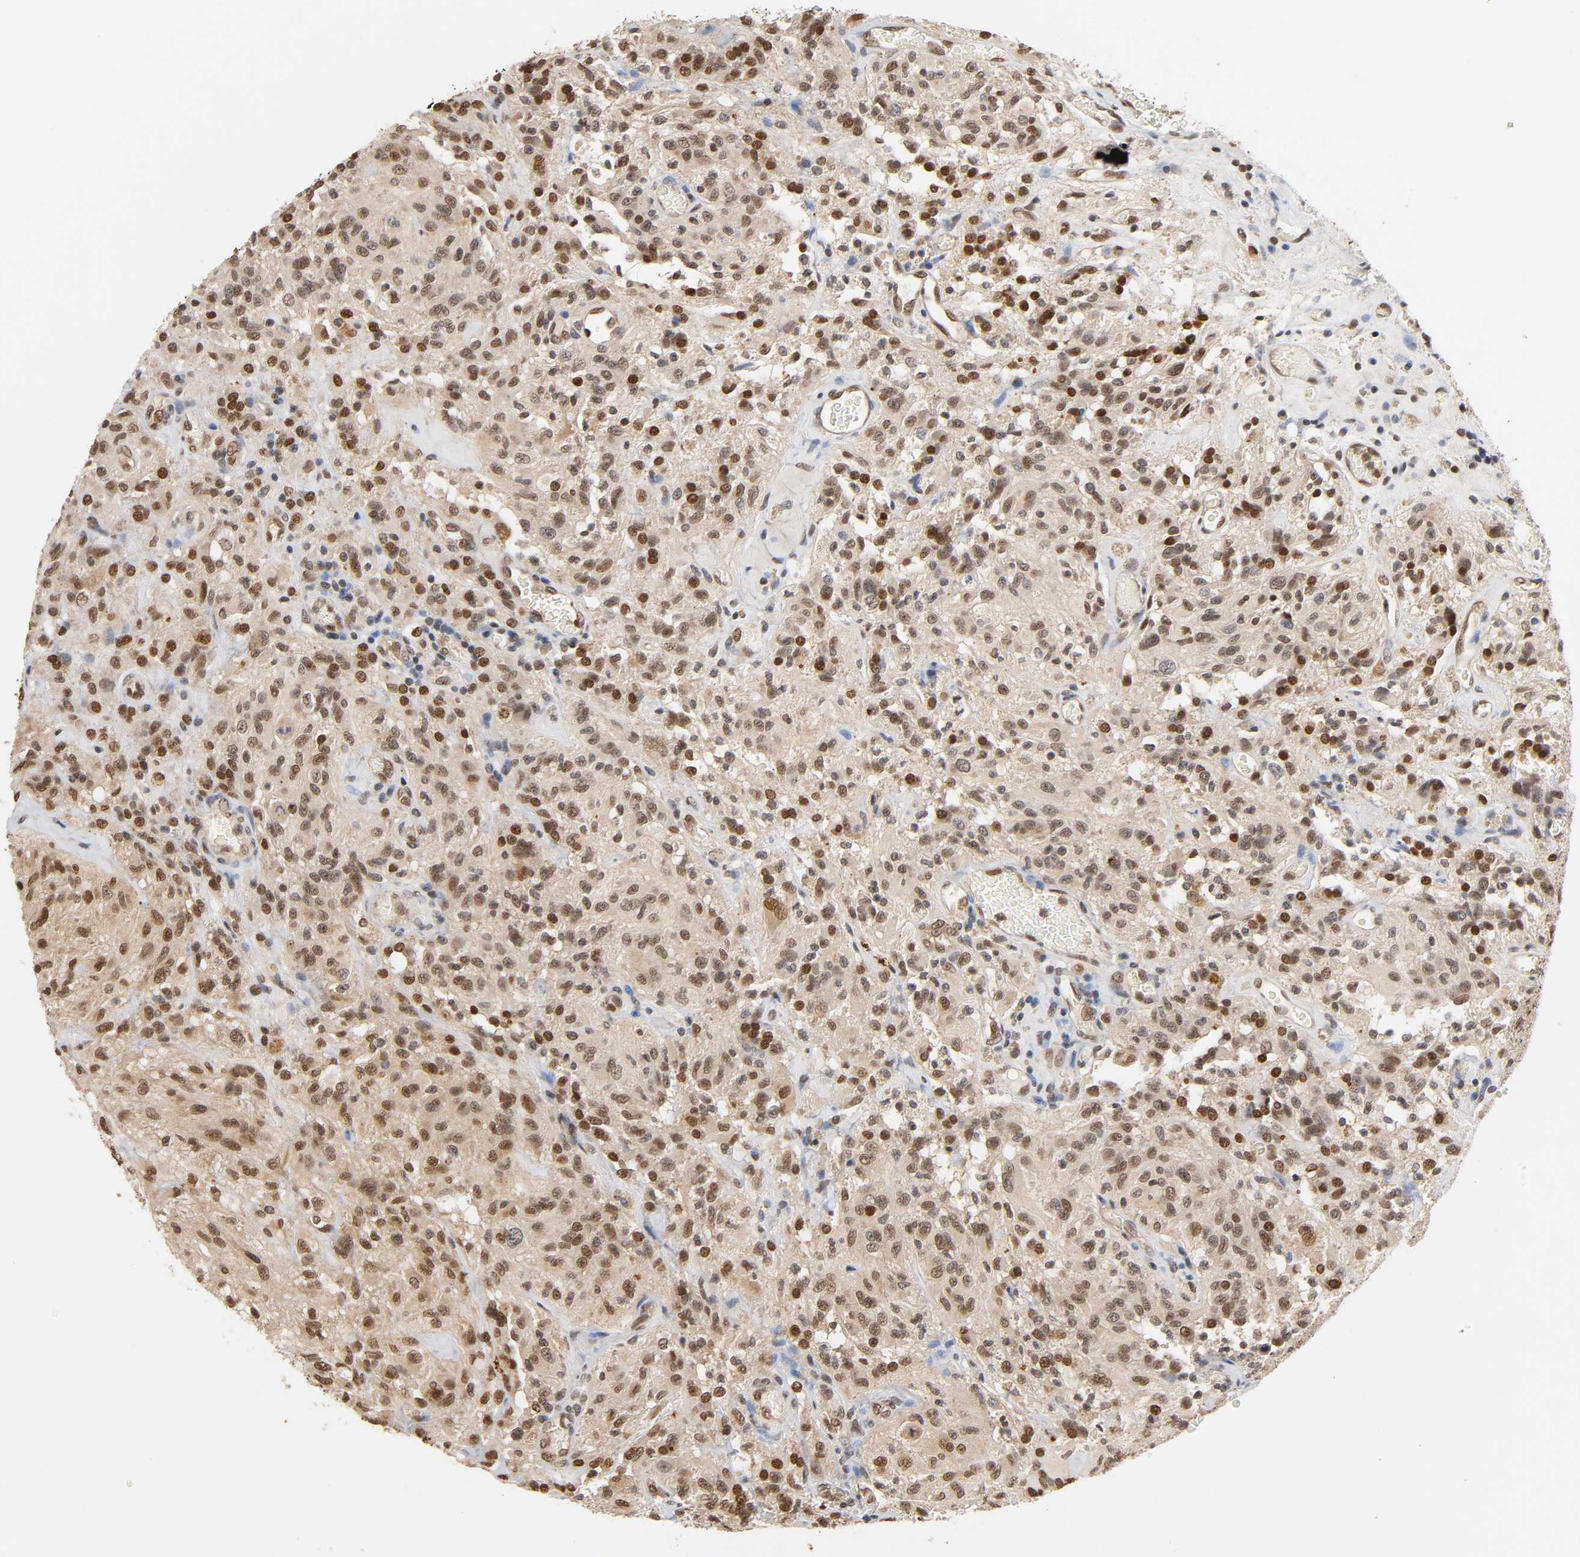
{"staining": {"intensity": "moderate", "quantity": "25%-75%", "location": "nuclear"}, "tissue": "glioma", "cell_type": "Tumor cells", "image_type": "cancer", "snomed": [{"axis": "morphology", "description": "Normal tissue, NOS"}, {"axis": "morphology", "description": "Glioma, malignant, High grade"}, {"axis": "topography", "description": "Cerebral cortex"}], "caption": "The micrograph exhibits immunohistochemical staining of glioma. There is moderate nuclear expression is identified in approximately 25%-75% of tumor cells.", "gene": "UBC", "patient": {"sex": "male", "age": 56}}